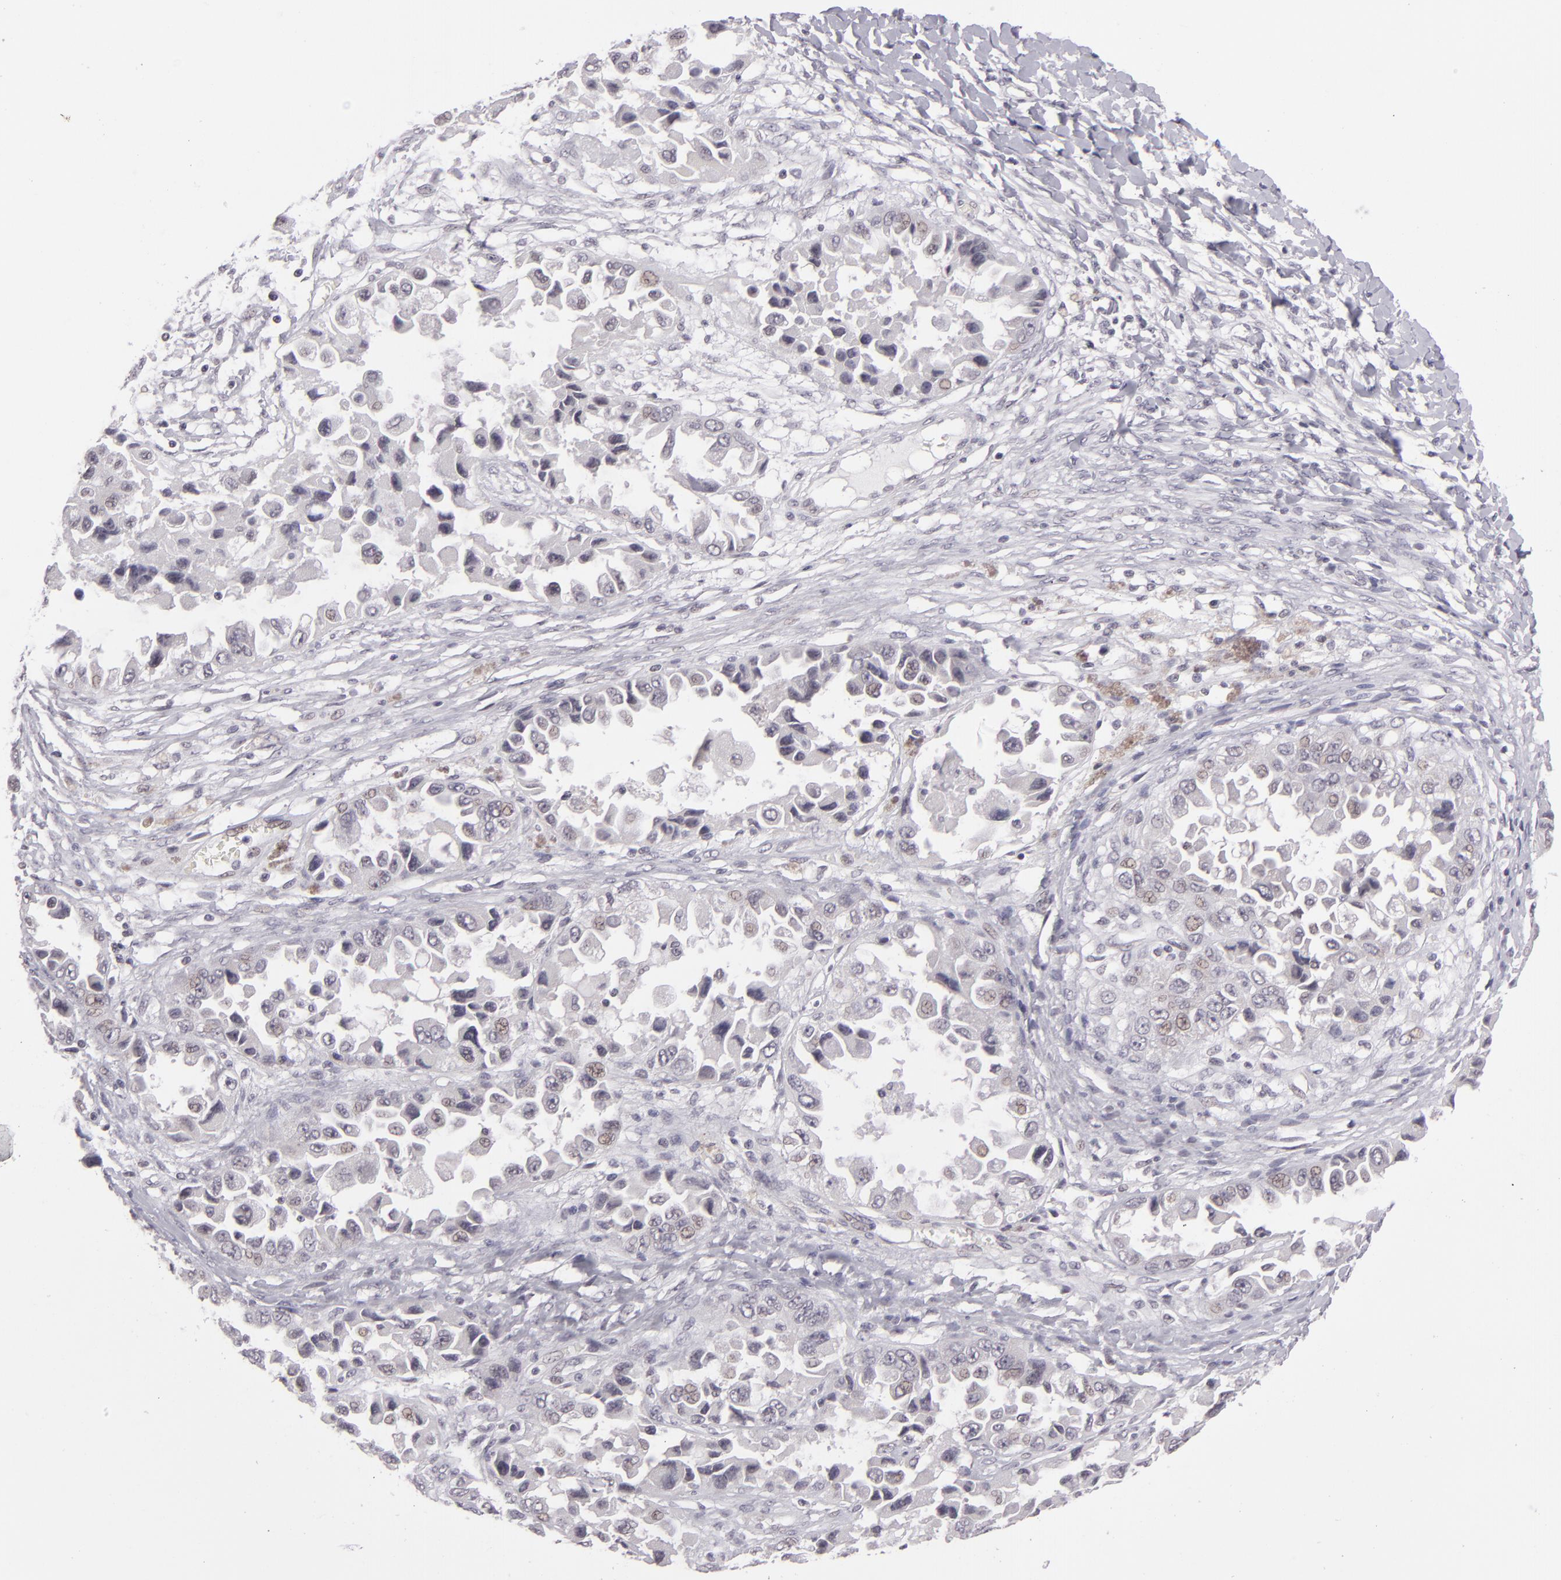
{"staining": {"intensity": "weak", "quantity": "<25%", "location": "nuclear"}, "tissue": "ovarian cancer", "cell_type": "Tumor cells", "image_type": "cancer", "snomed": [{"axis": "morphology", "description": "Cystadenocarcinoma, serous, NOS"}, {"axis": "topography", "description": "Ovary"}], "caption": "Immunohistochemical staining of ovarian cancer (serous cystadenocarcinoma) demonstrates no significant staining in tumor cells.", "gene": "ZNF205", "patient": {"sex": "female", "age": 84}}